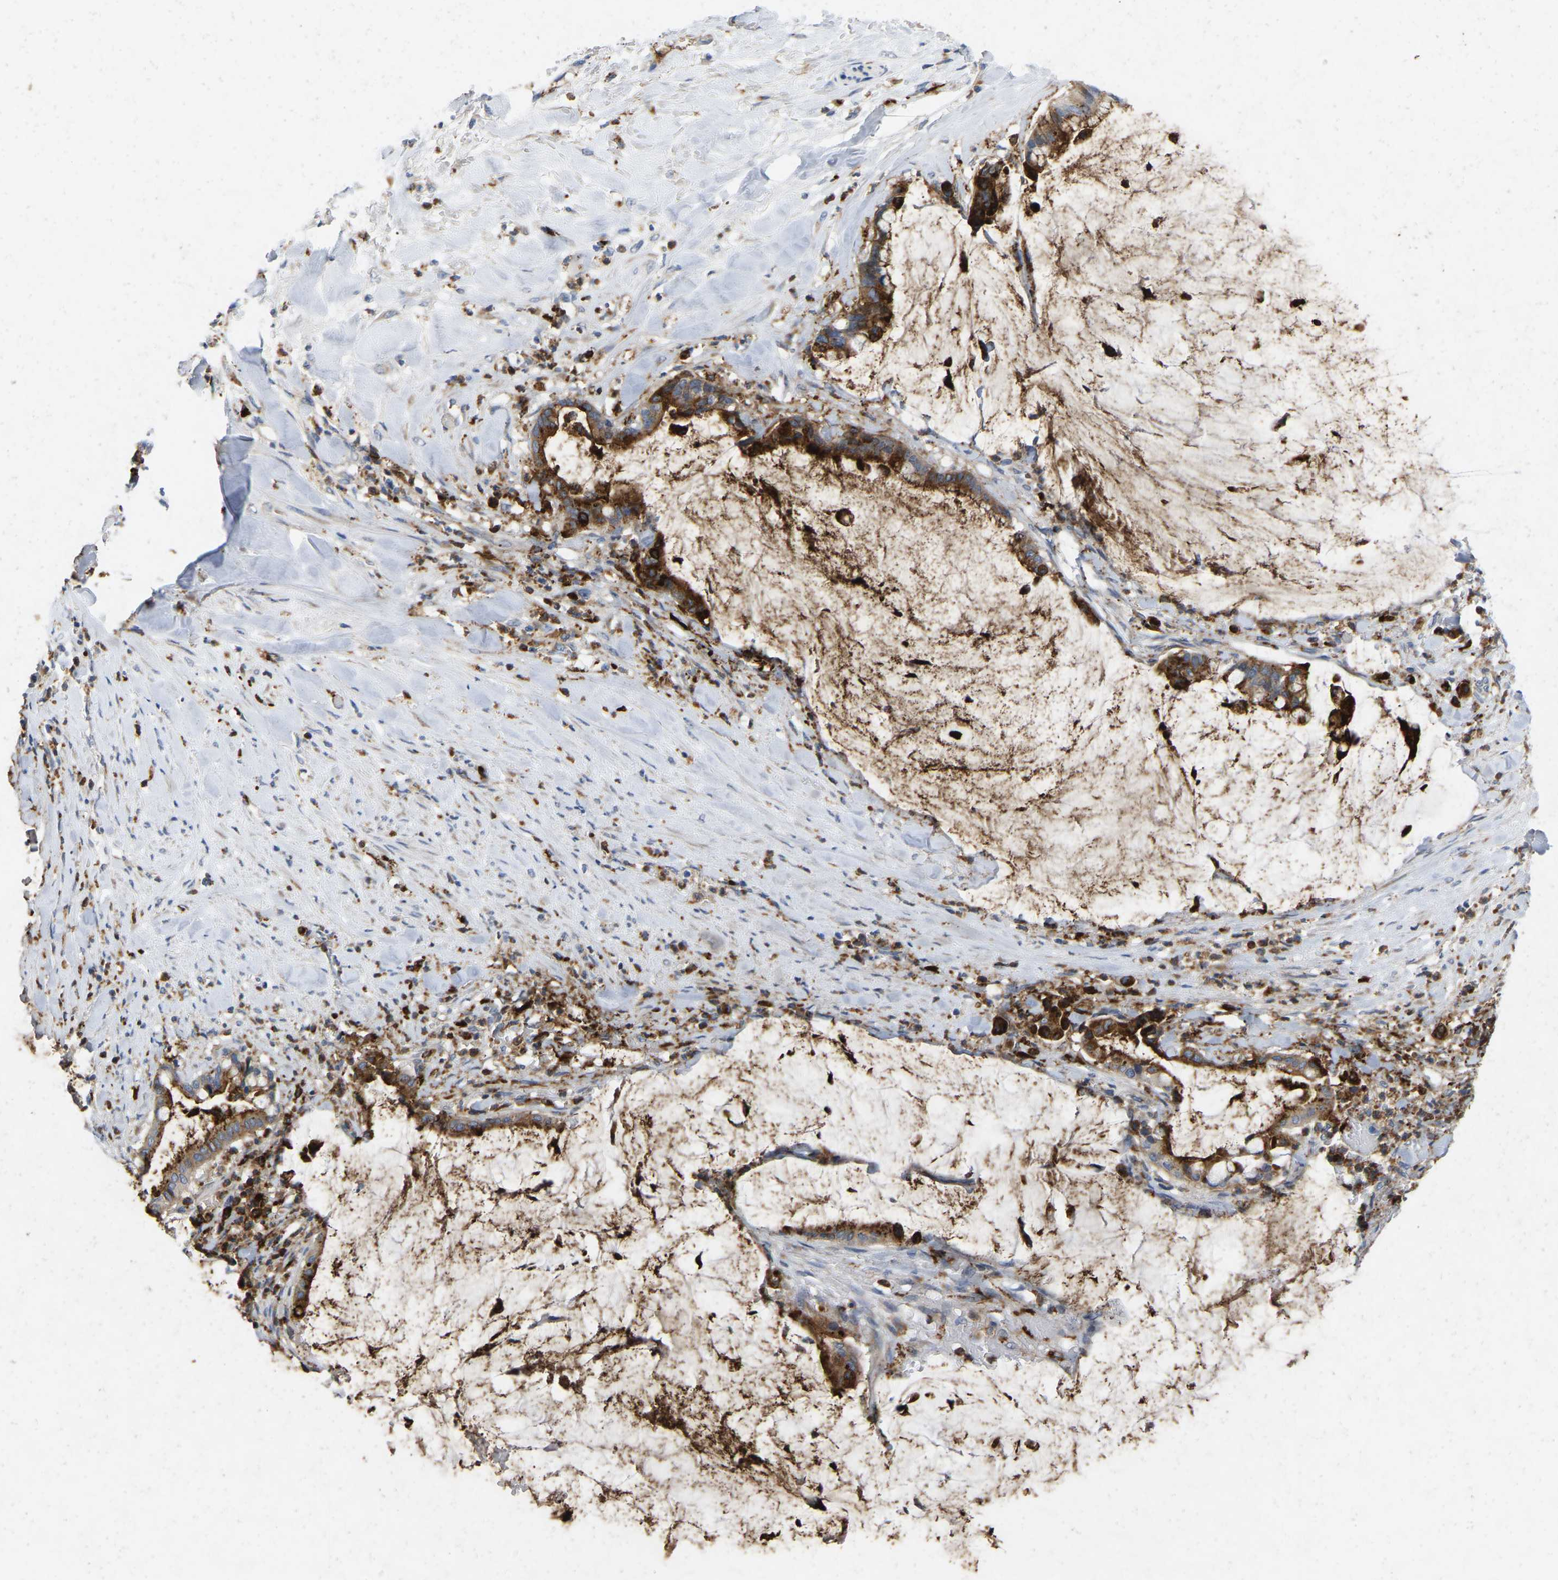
{"staining": {"intensity": "strong", "quantity": ">75%", "location": "cytoplasmic/membranous"}, "tissue": "pancreatic cancer", "cell_type": "Tumor cells", "image_type": "cancer", "snomed": [{"axis": "morphology", "description": "Adenocarcinoma, NOS"}, {"axis": "topography", "description": "Pancreas"}], "caption": "Protein analysis of pancreatic adenocarcinoma tissue shows strong cytoplasmic/membranous expression in approximately >75% of tumor cells.", "gene": "RHEB", "patient": {"sex": "male", "age": 41}}